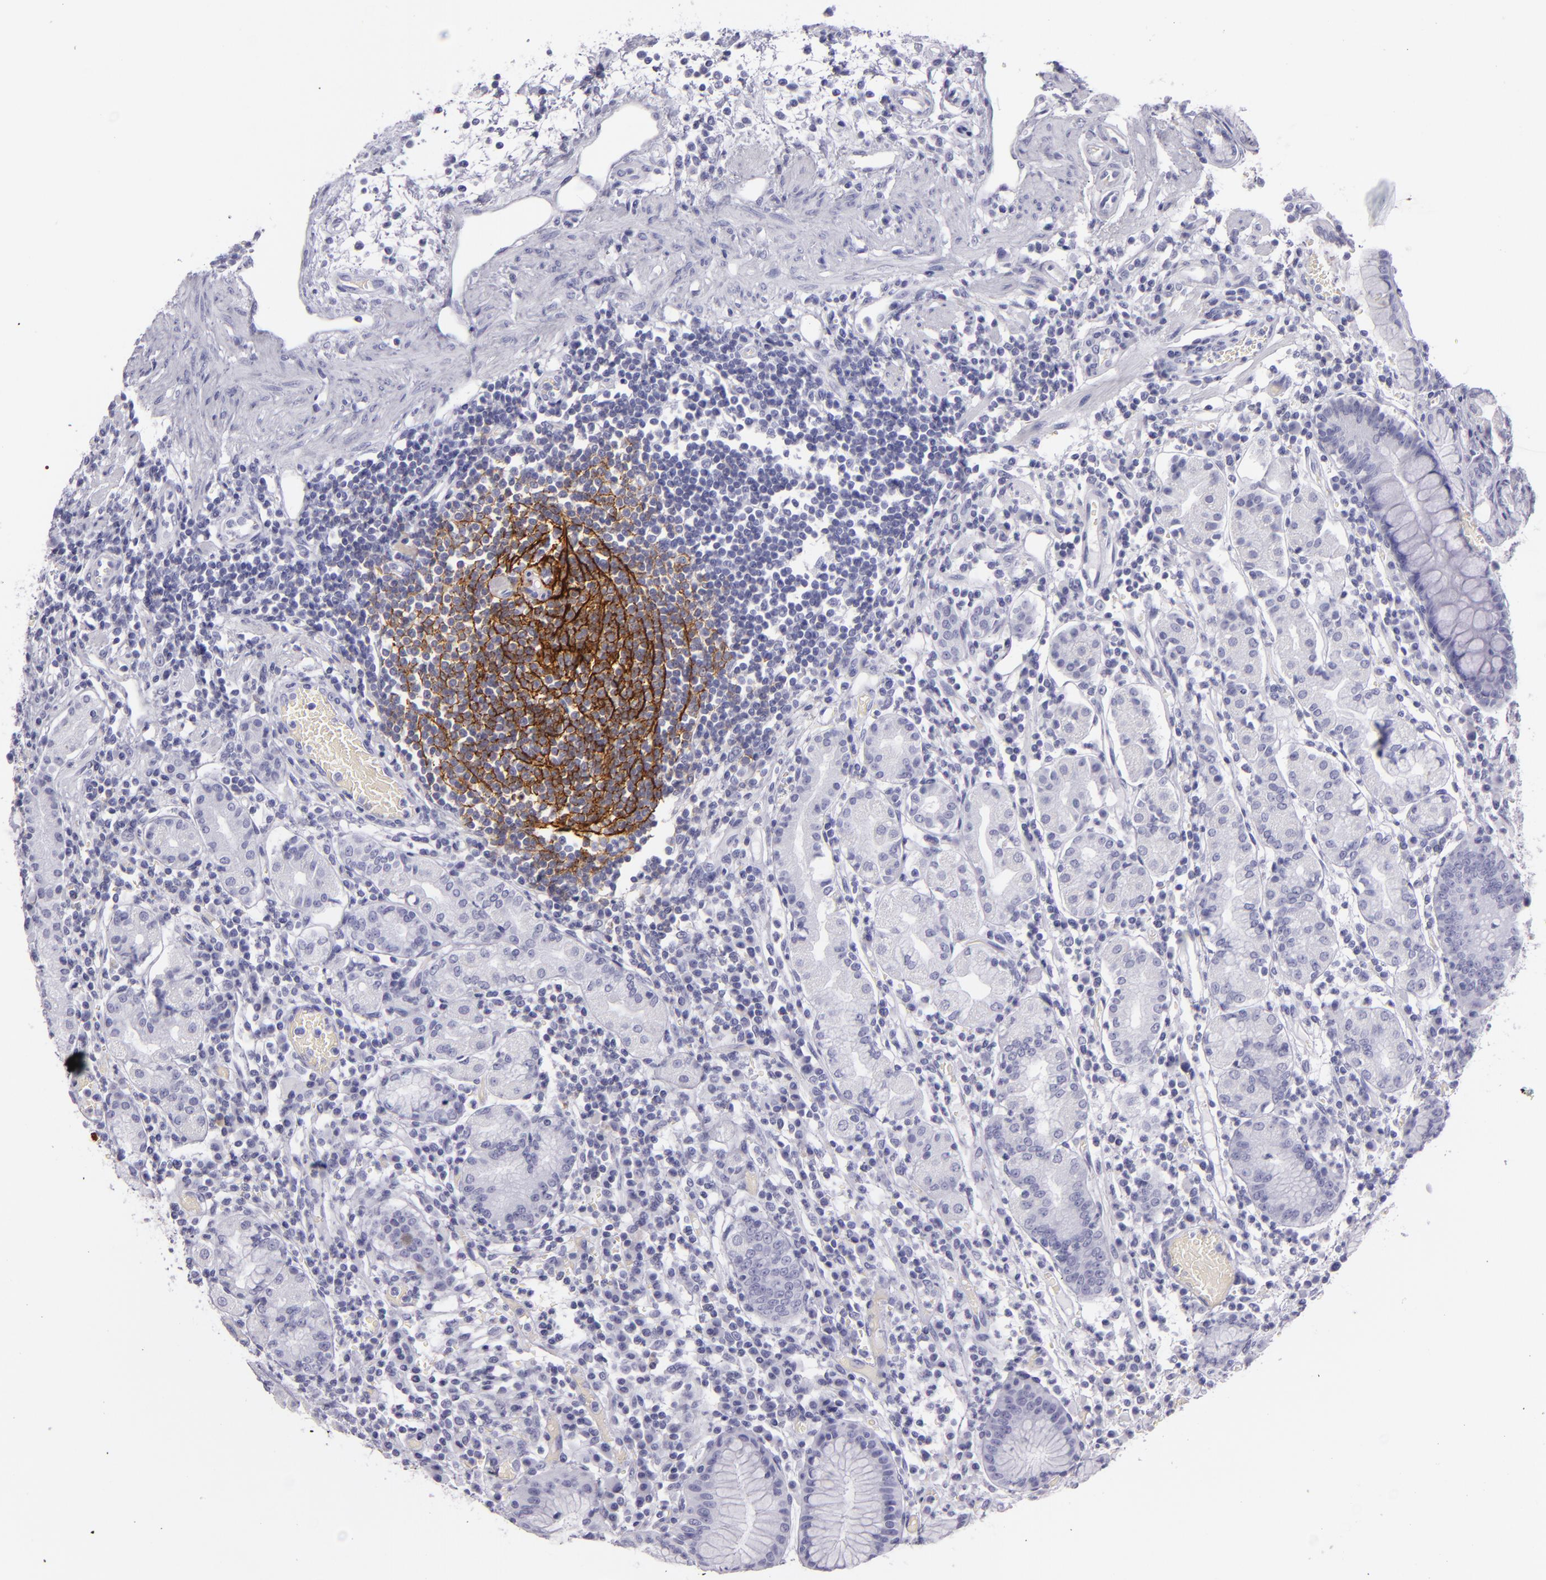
{"staining": {"intensity": "negative", "quantity": "none", "location": "none"}, "tissue": "stomach", "cell_type": "Glandular cells", "image_type": "normal", "snomed": [{"axis": "morphology", "description": "Normal tissue, NOS"}, {"axis": "topography", "description": "Stomach, lower"}], "caption": "DAB (3,3'-diaminobenzidine) immunohistochemical staining of benign stomach exhibits no significant expression in glandular cells. (DAB (3,3'-diaminobenzidine) immunohistochemistry (IHC) with hematoxylin counter stain).", "gene": "CR2", "patient": {"sex": "female", "age": 73}}